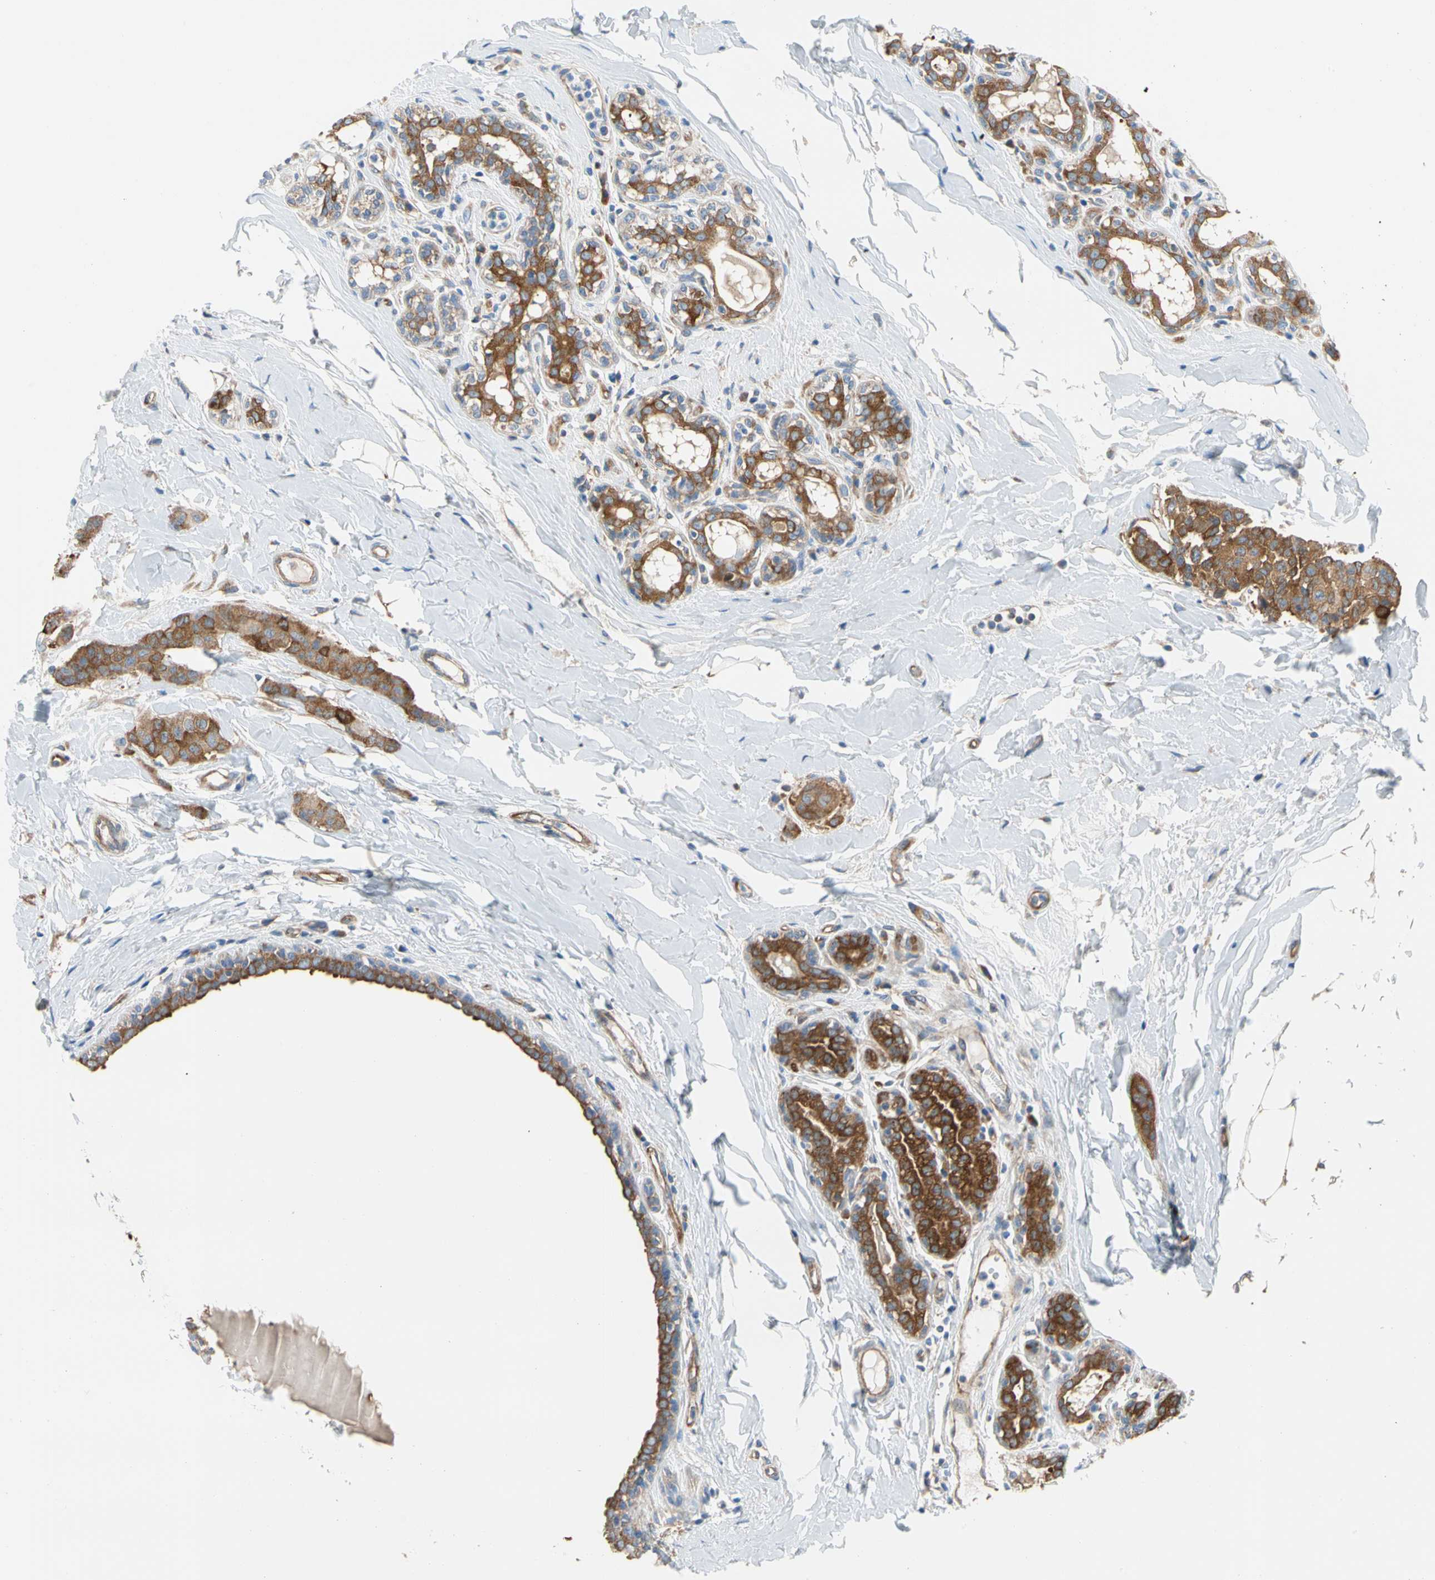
{"staining": {"intensity": "moderate", "quantity": ">75%", "location": "cytoplasmic/membranous"}, "tissue": "breast cancer", "cell_type": "Tumor cells", "image_type": "cancer", "snomed": [{"axis": "morphology", "description": "Normal tissue, NOS"}, {"axis": "morphology", "description": "Duct carcinoma"}, {"axis": "topography", "description": "Breast"}], "caption": "Invasive ductal carcinoma (breast) stained with a protein marker demonstrates moderate staining in tumor cells.", "gene": "GPHN", "patient": {"sex": "female", "age": 40}}